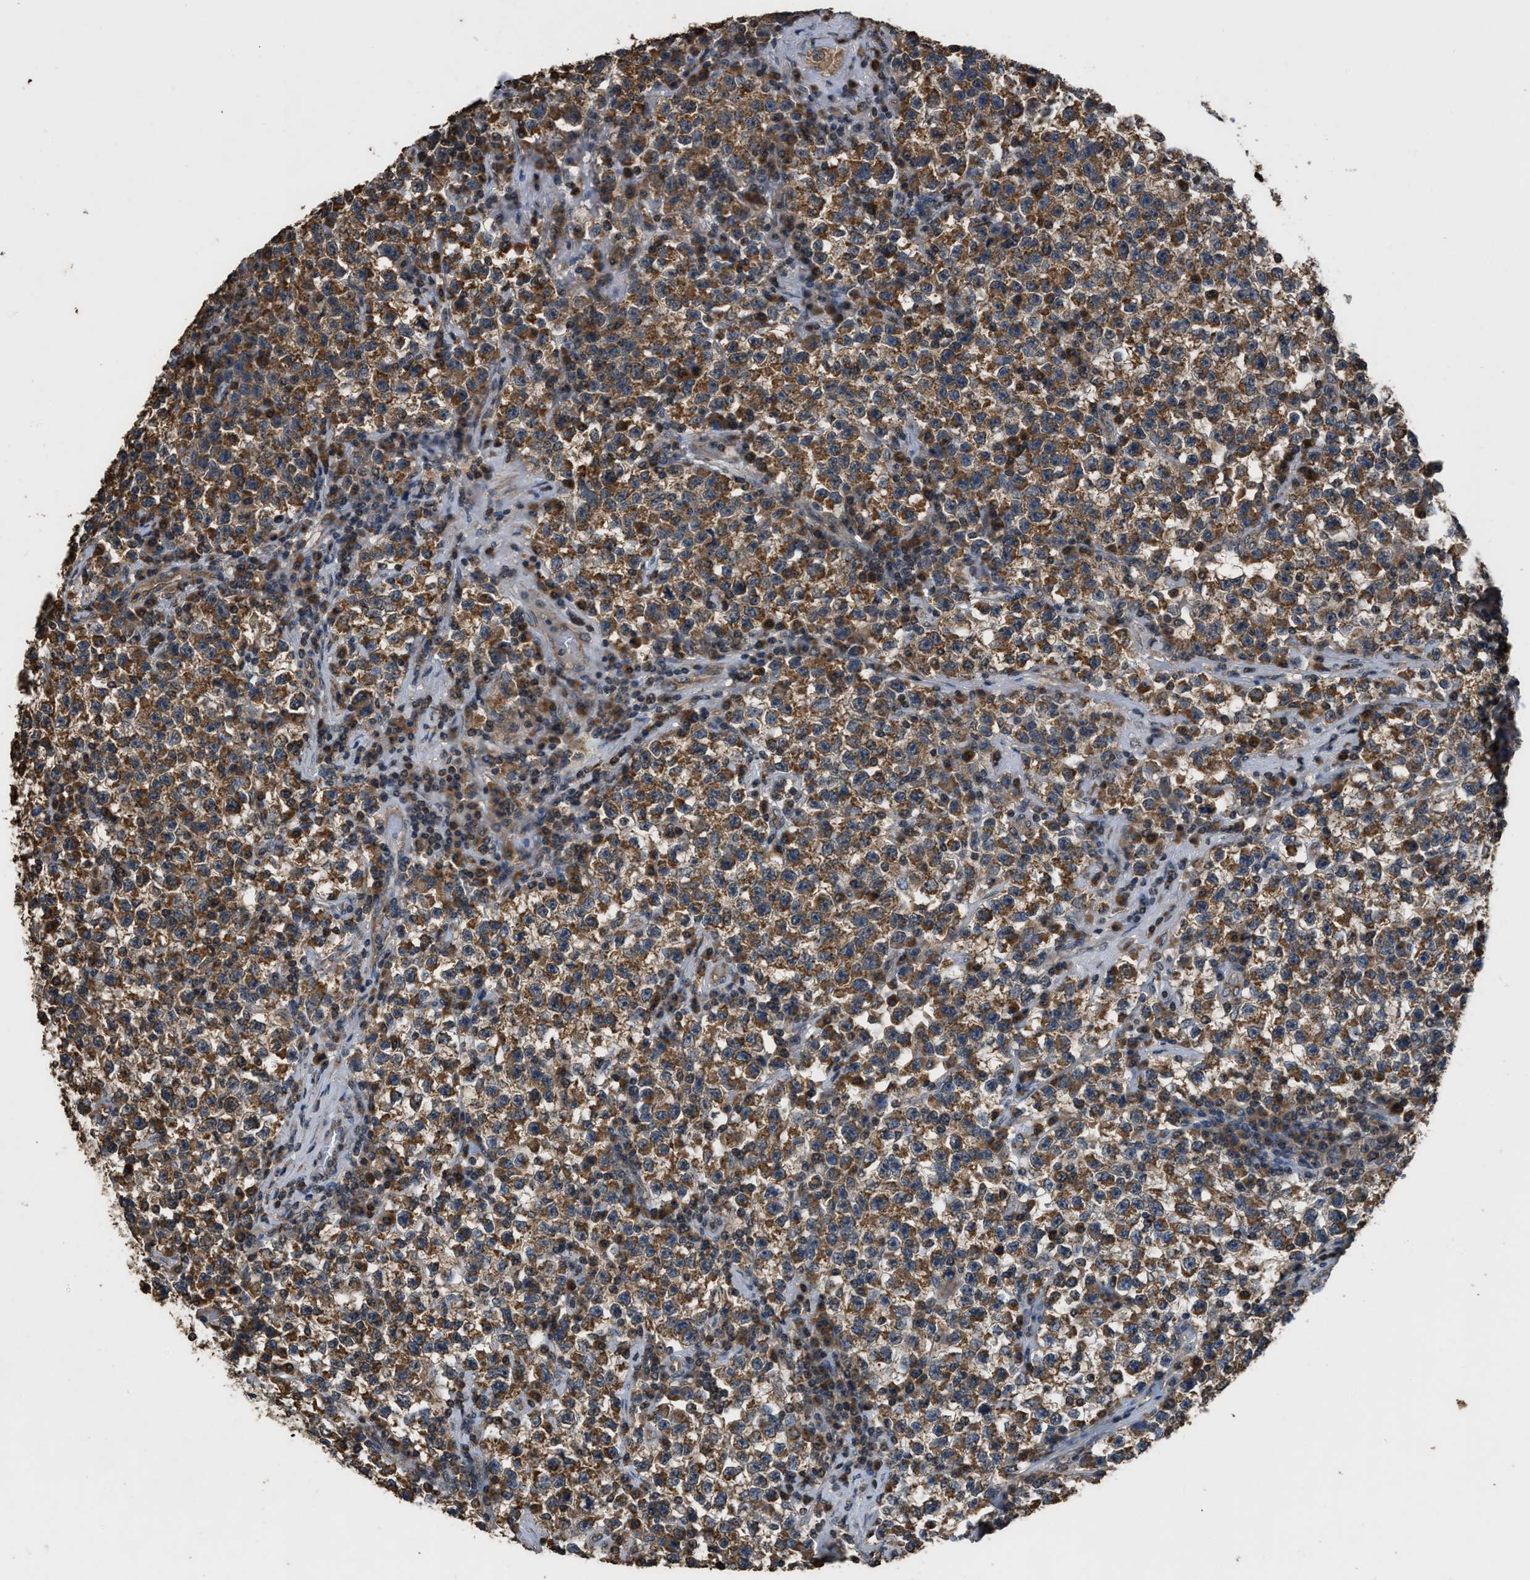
{"staining": {"intensity": "strong", "quantity": ">75%", "location": "cytoplasmic/membranous"}, "tissue": "testis cancer", "cell_type": "Tumor cells", "image_type": "cancer", "snomed": [{"axis": "morphology", "description": "Seminoma, NOS"}, {"axis": "topography", "description": "Testis"}], "caption": "A histopathology image showing strong cytoplasmic/membranous positivity in approximately >75% of tumor cells in testis seminoma, as visualized by brown immunohistochemical staining.", "gene": "DENND6B", "patient": {"sex": "male", "age": 22}}